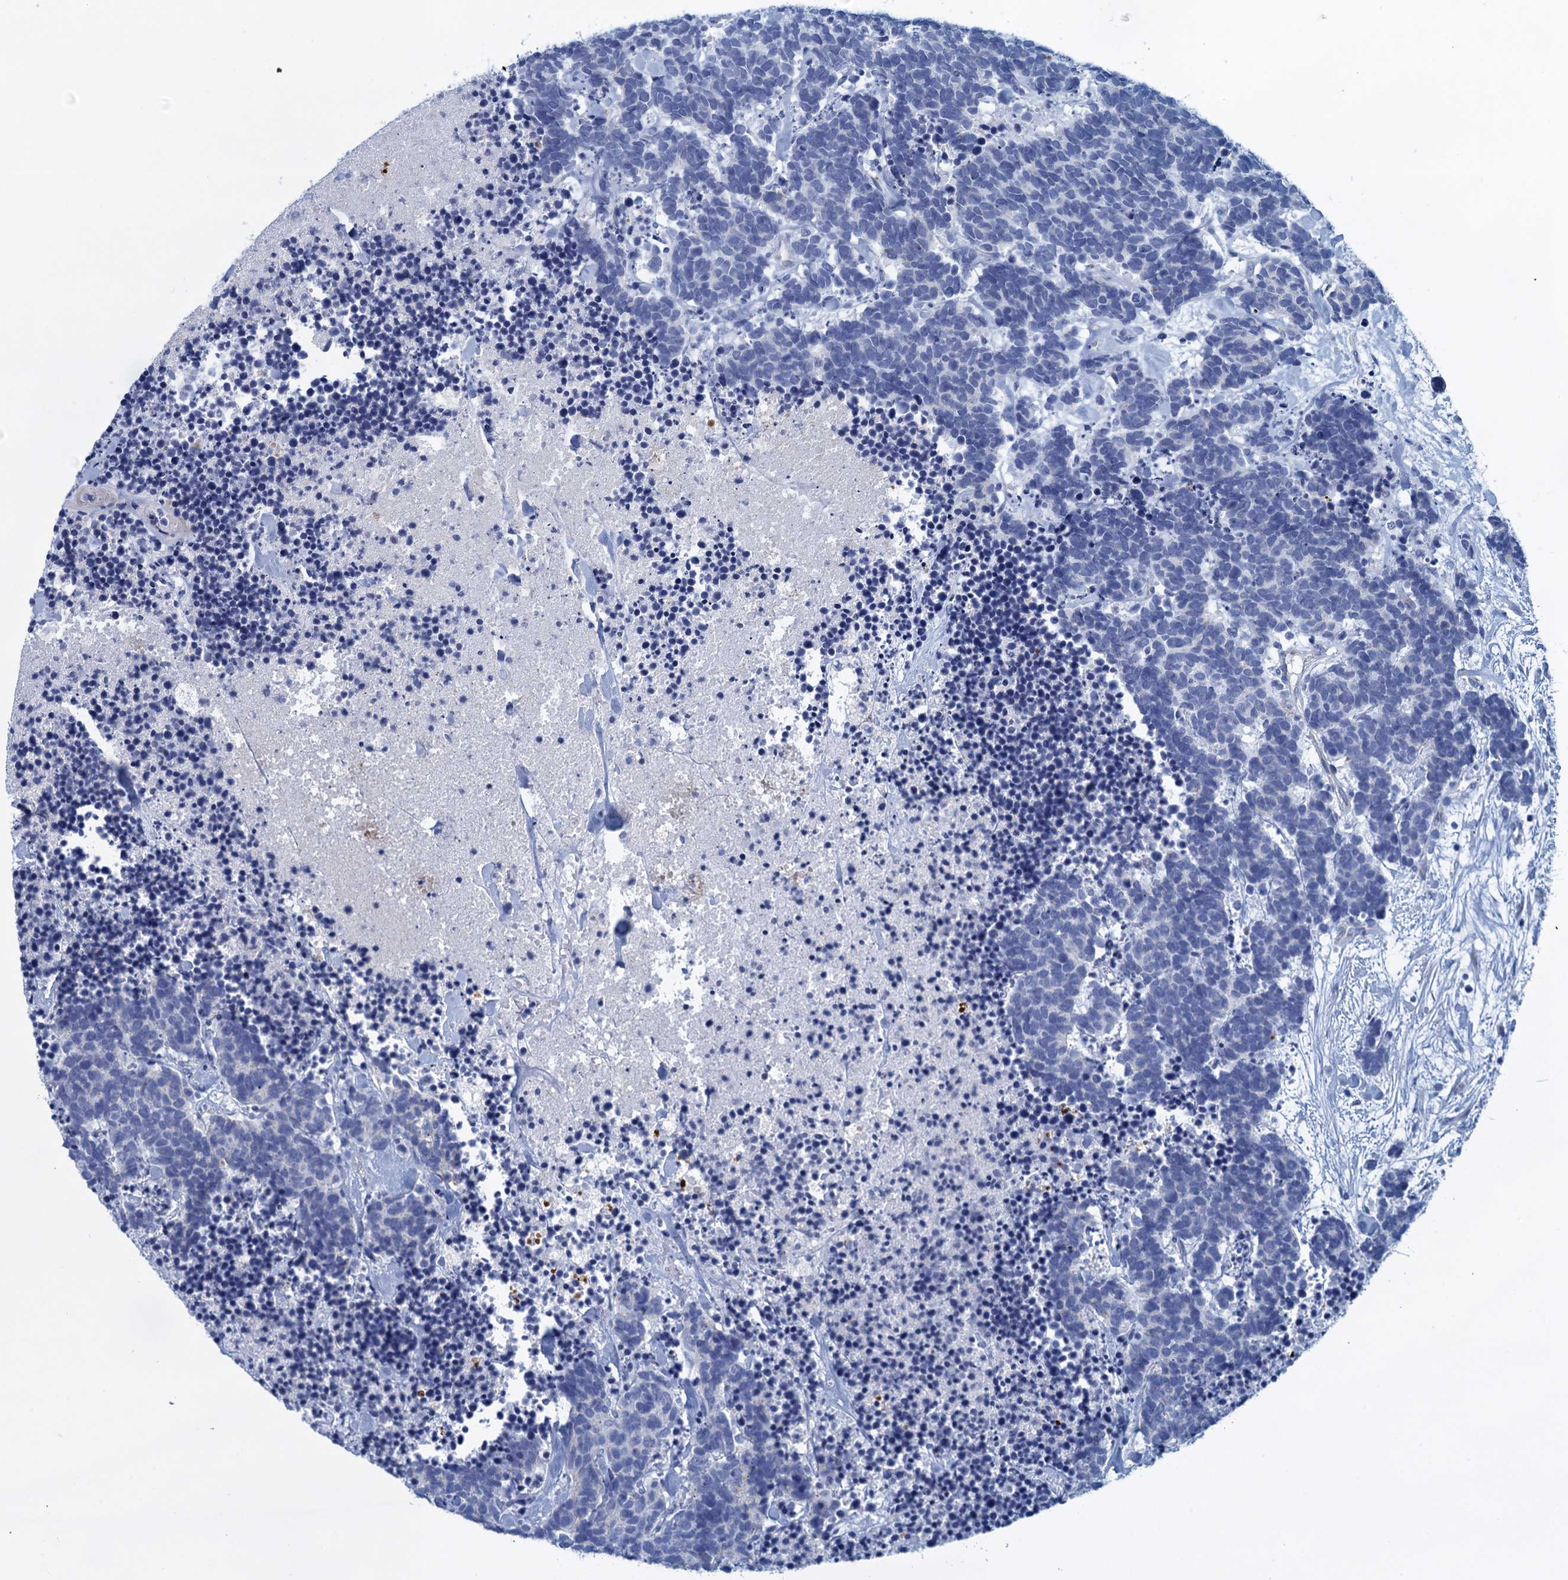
{"staining": {"intensity": "negative", "quantity": "none", "location": "none"}, "tissue": "carcinoid", "cell_type": "Tumor cells", "image_type": "cancer", "snomed": [{"axis": "morphology", "description": "Carcinoma, NOS"}, {"axis": "morphology", "description": "Carcinoid, malignant, NOS"}, {"axis": "topography", "description": "Prostate"}], "caption": "Photomicrograph shows no significant protein expression in tumor cells of carcinoid.", "gene": "SCEL", "patient": {"sex": "male", "age": 57}}